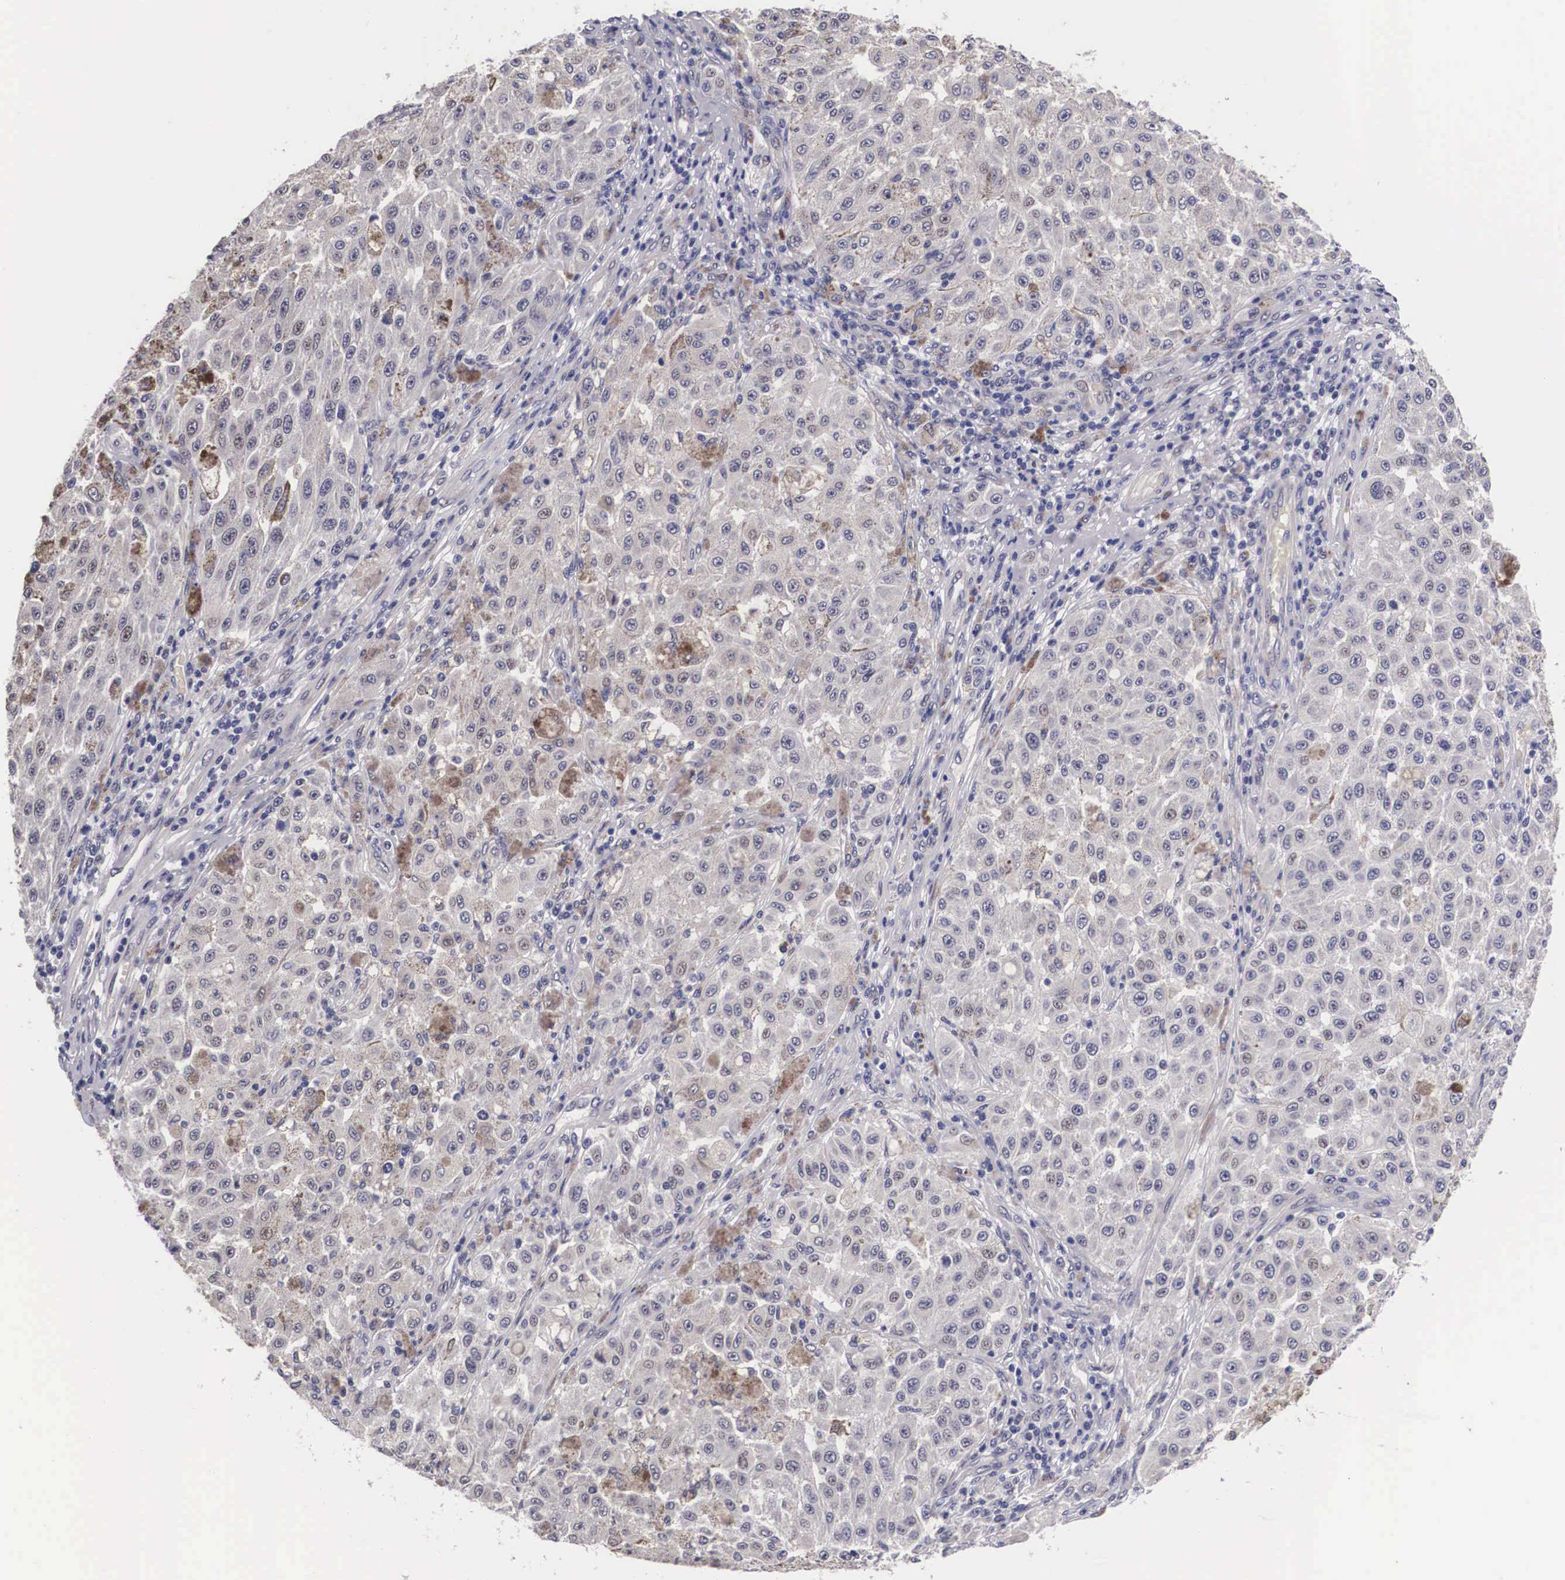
{"staining": {"intensity": "weak", "quantity": "<25%", "location": "cytoplasmic/membranous"}, "tissue": "melanoma", "cell_type": "Tumor cells", "image_type": "cancer", "snomed": [{"axis": "morphology", "description": "Malignant melanoma, NOS"}, {"axis": "topography", "description": "Skin"}], "caption": "IHC of malignant melanoma displays no positivity in tumor cells.", "gene": "OTX2", "patient": {"sex": "female", "age": 64}}